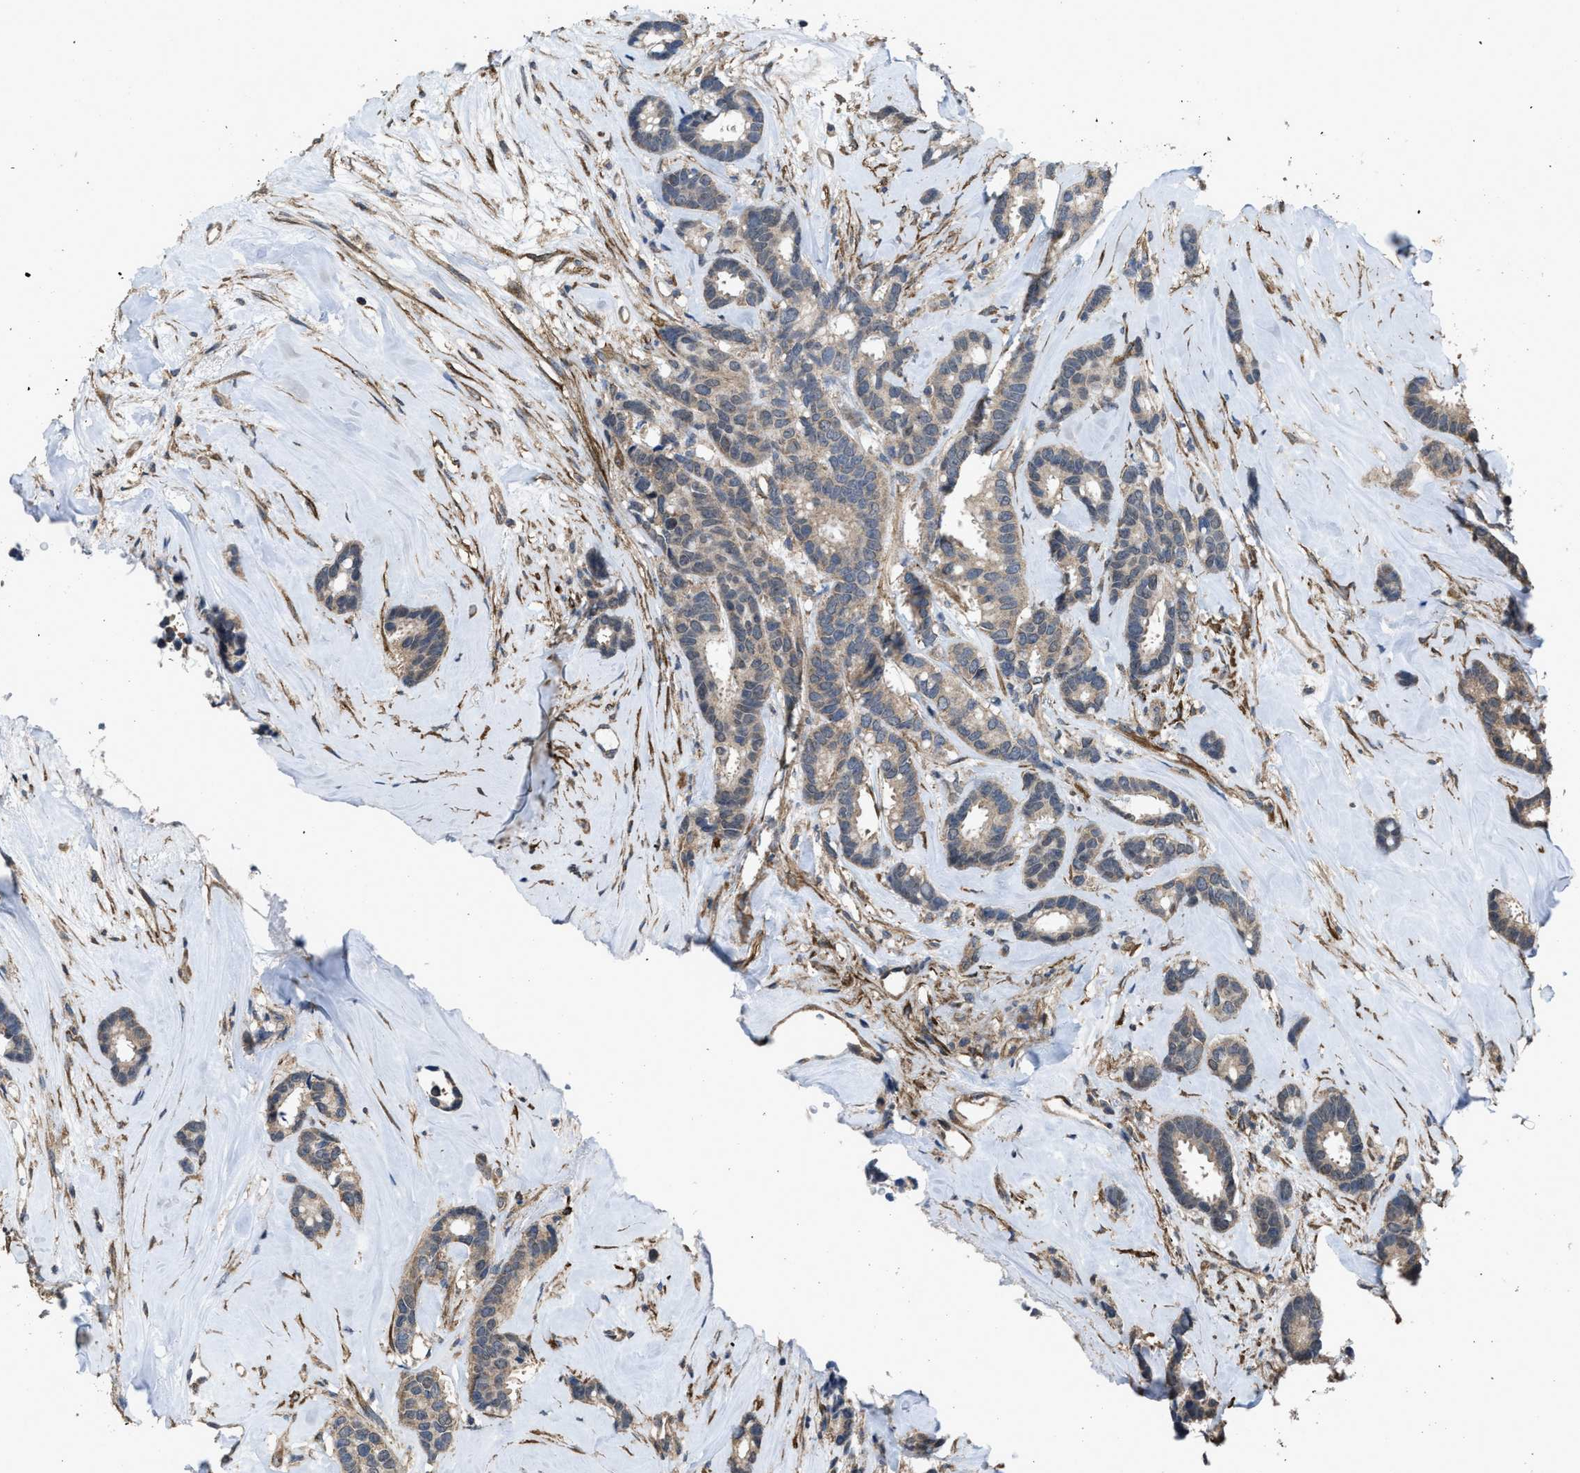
{"staining": {"intensity": "weak", "quantity": ">75%", "location": "cytoplasmic/membranous"}, "tissue": "breast cancer", "cell_type": "Tumor cells", "image_type": "cancer", "snomed": [{"axis": "morphology", "description": "Duct carcinoma"}, {"axis": "topography", "description": "Breast"}], "caption": "Immunohistochemistry (IHC) (DAB (3,3'-diaminobenzidine)) staining of human breast cancer demonstrates weak cytoplasmic/membranous protein expression in approximately >75% of tumor cells.", "gene": "ARL6", "patient": {"sex": "female", "age": 87}}